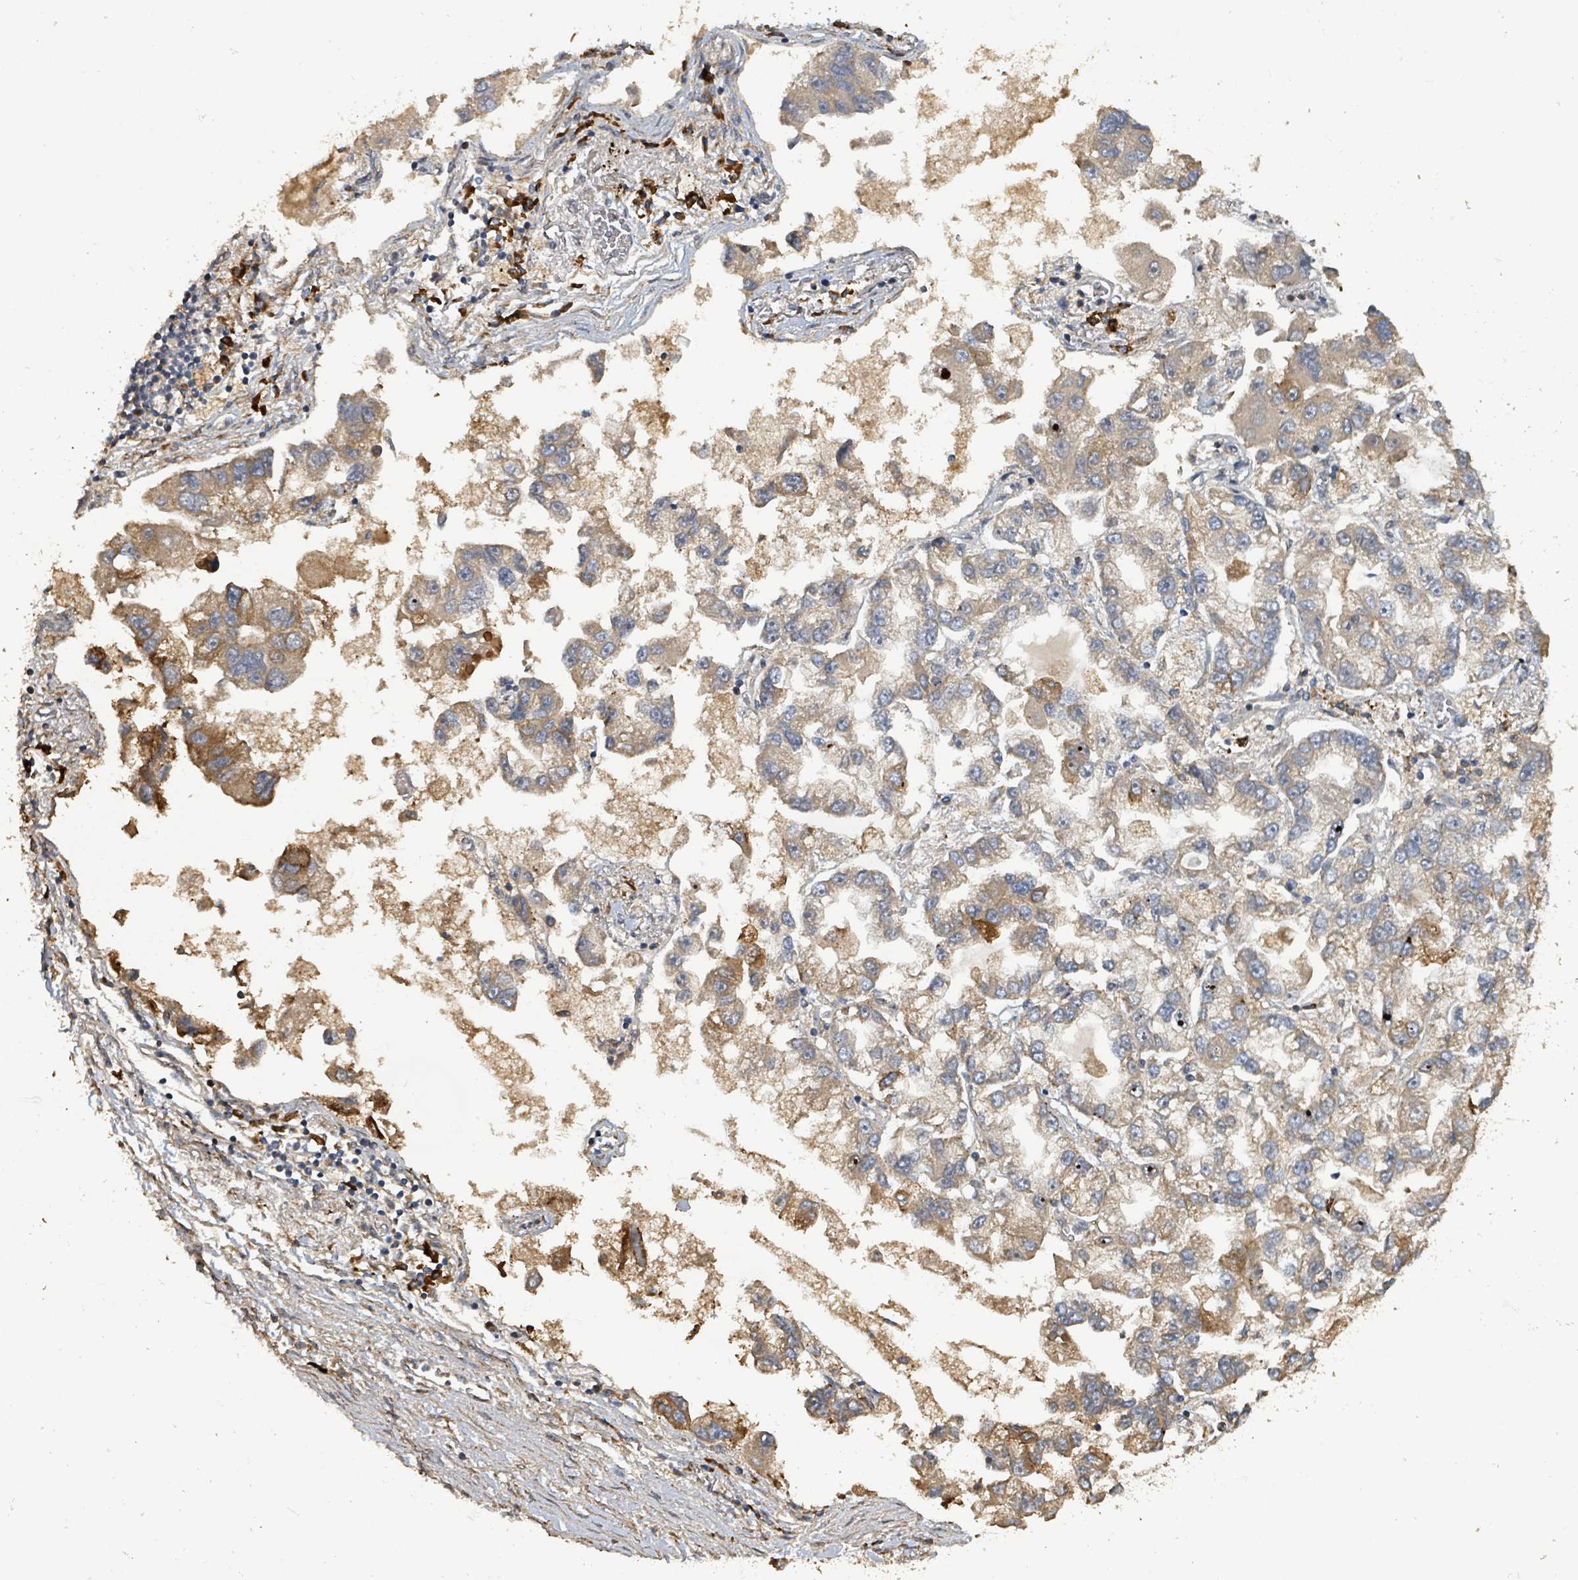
{"staining": {"intensity": "moderate", "quantity": "<25%", "location": "cytoplasmic/membranous"}, "tissue": "lung cancer", "cell_type": "Tumor cells", "image_type": "cancer", "snomed": [{"axis": "morphology", "description": "Adenocarcinoma, NOS"}, {"axis": "topography", "description": "Lung"}], "caption": "Adenocarcinoma (lung) stained with IHC displays moderate cytoplasmic/membranous staining in approximately <25% of tumor cells.", "gene": "STARD4", "patient": {"sex": "female", "age": 54}}